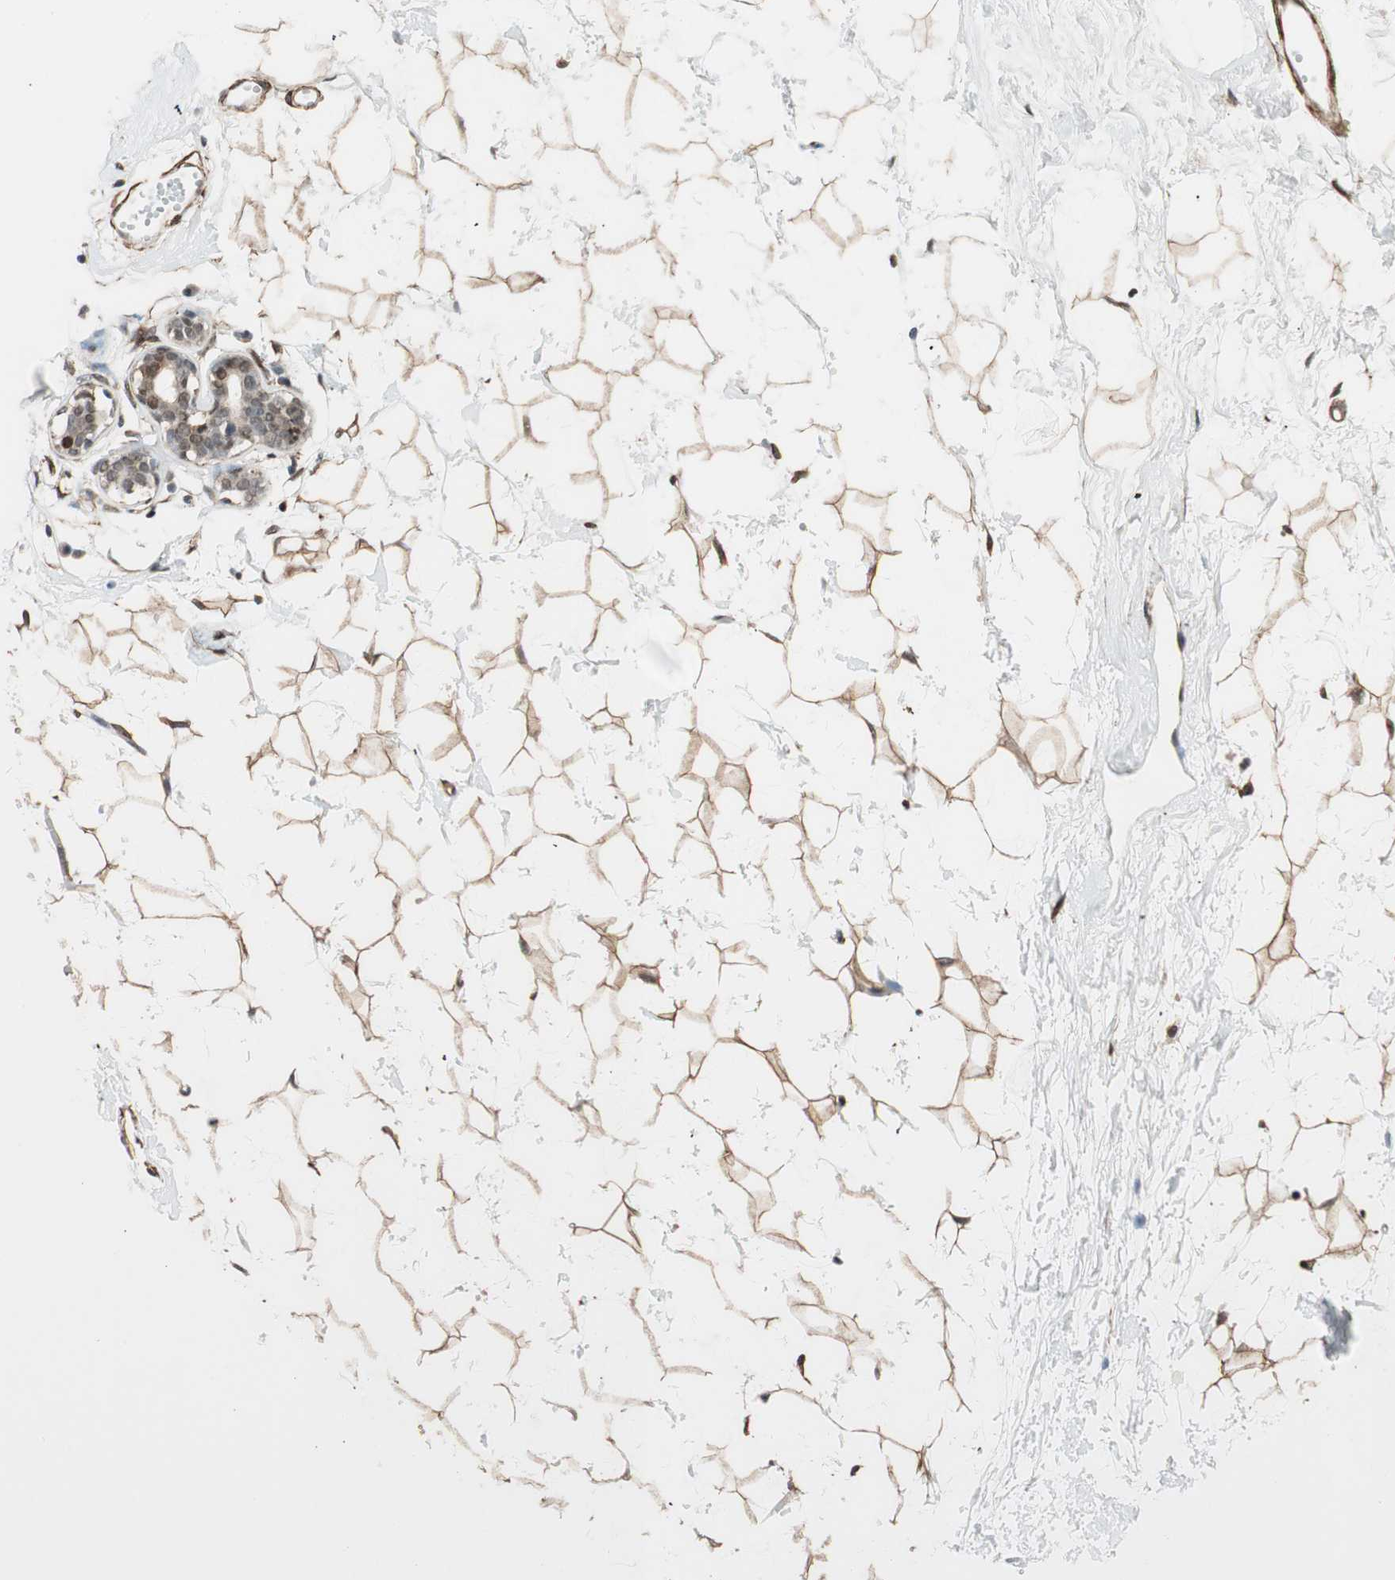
{"staining": {"intensity": "moderate", "quantity": ">75%", "location": "cytoplasmic/membranous"}, "tissue": "breast", "cell_type": "Adipocytes", "image_type": "normal", "snomed": [{"axis": "morphology", "description": "Normal tissue, NOS"}, {"axis": "topography", "description": "Breast"}], "caption": "Adipocytes demonstrate moderate cytoplasmic/membranous staining in about >75% of cells in benign breast.", "gene": "CDK19", "patient": {"sex": "female", "age": 23}}